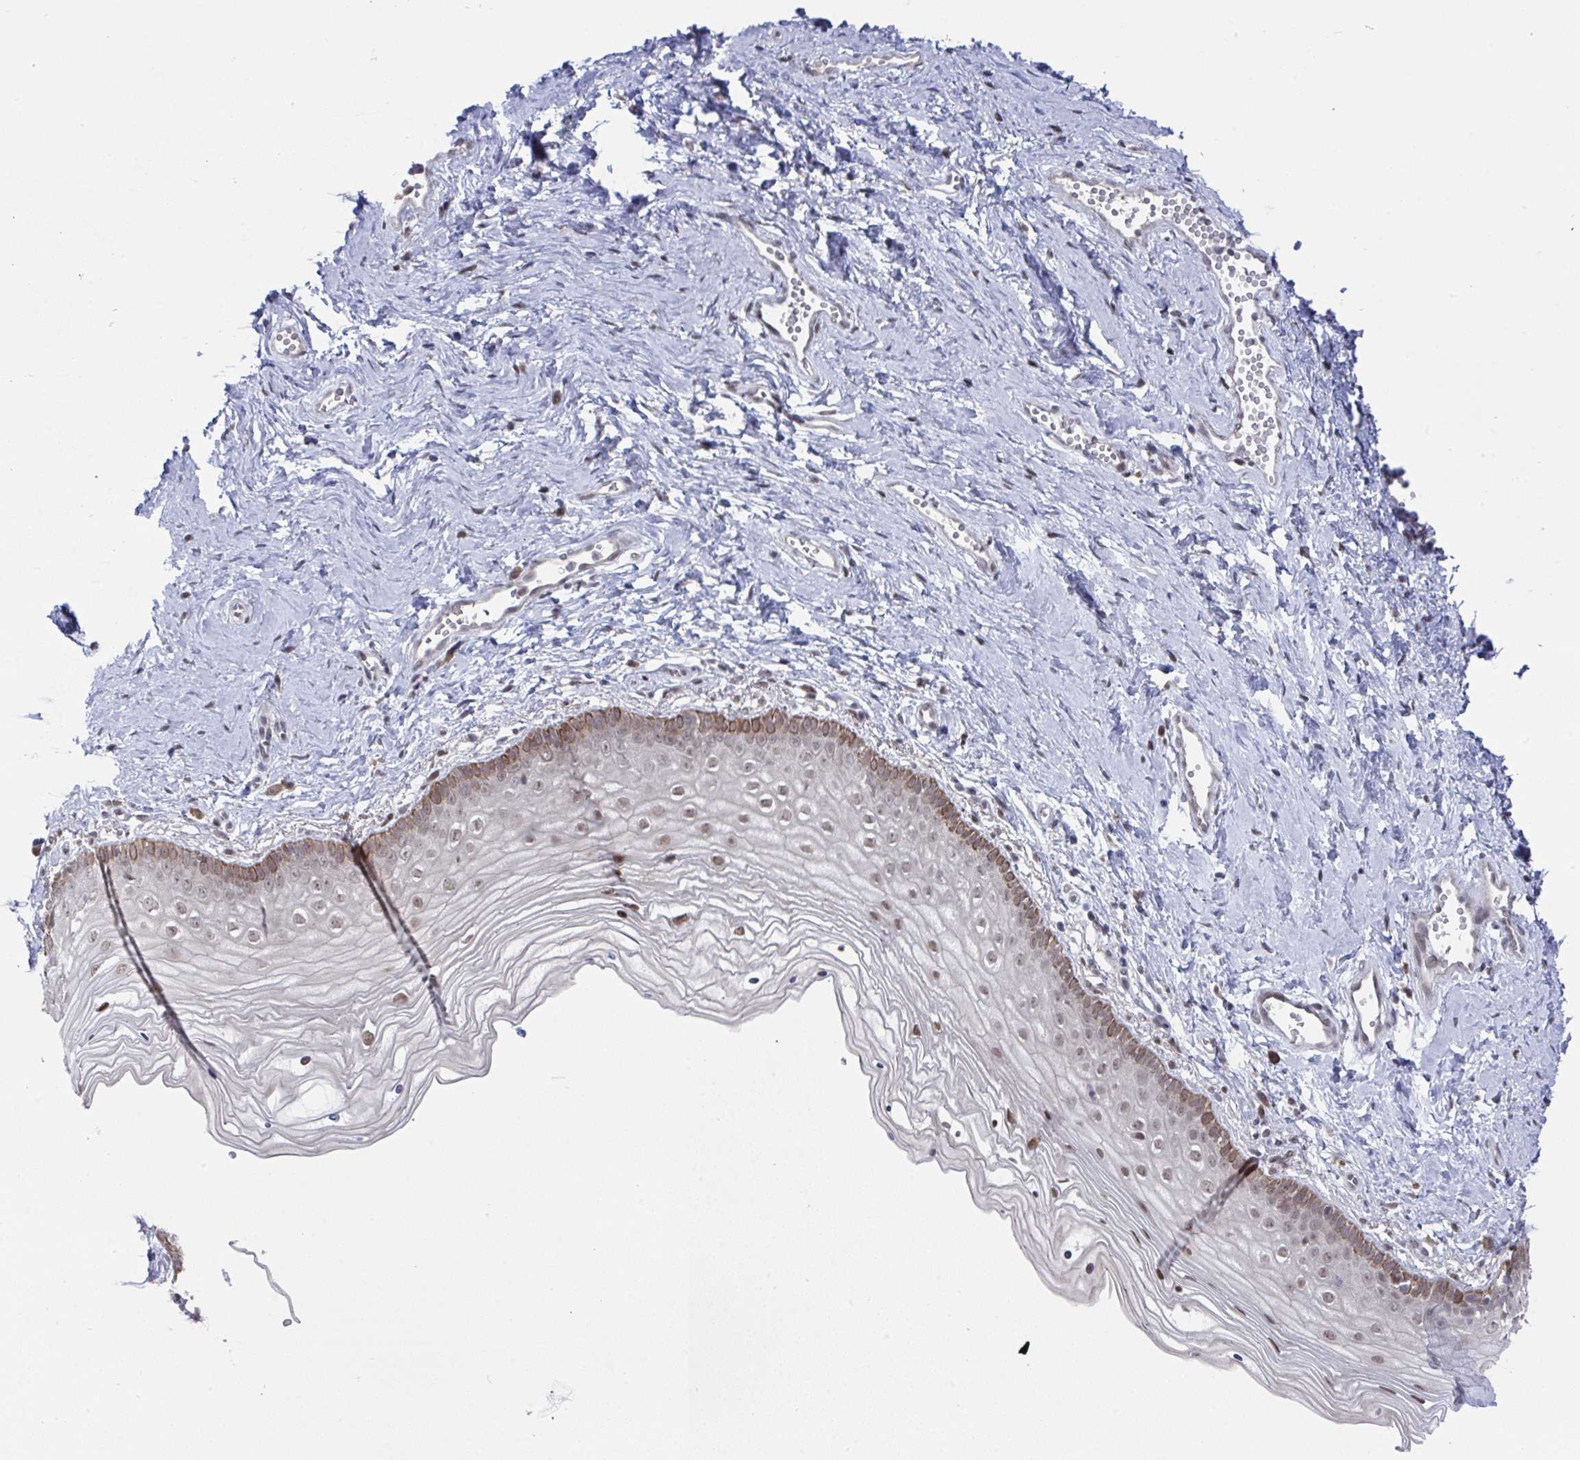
{"staining": {"intensity": "moderate", "quantity": ">75%", "location": "cytoplasmic/membranous,nuclear"}, "tissue": "vagina", "cell_type": "Squamous epithelial cells", "image_type": "normal", "snomed": [{"axis": "morphology", "description": "Normal tissue, NOS"}, {"axis": "topography", "description": "Vagina"}], "caption": "Immunohistochemical staining of unremarkable vagina exhibits moderate cytoplasmic/membranous,nuclear protein positivity in about >75% of squamous epithelial cells.", "gene": "JMJD1C", "patient": {"sex": "female", "age": 38}}